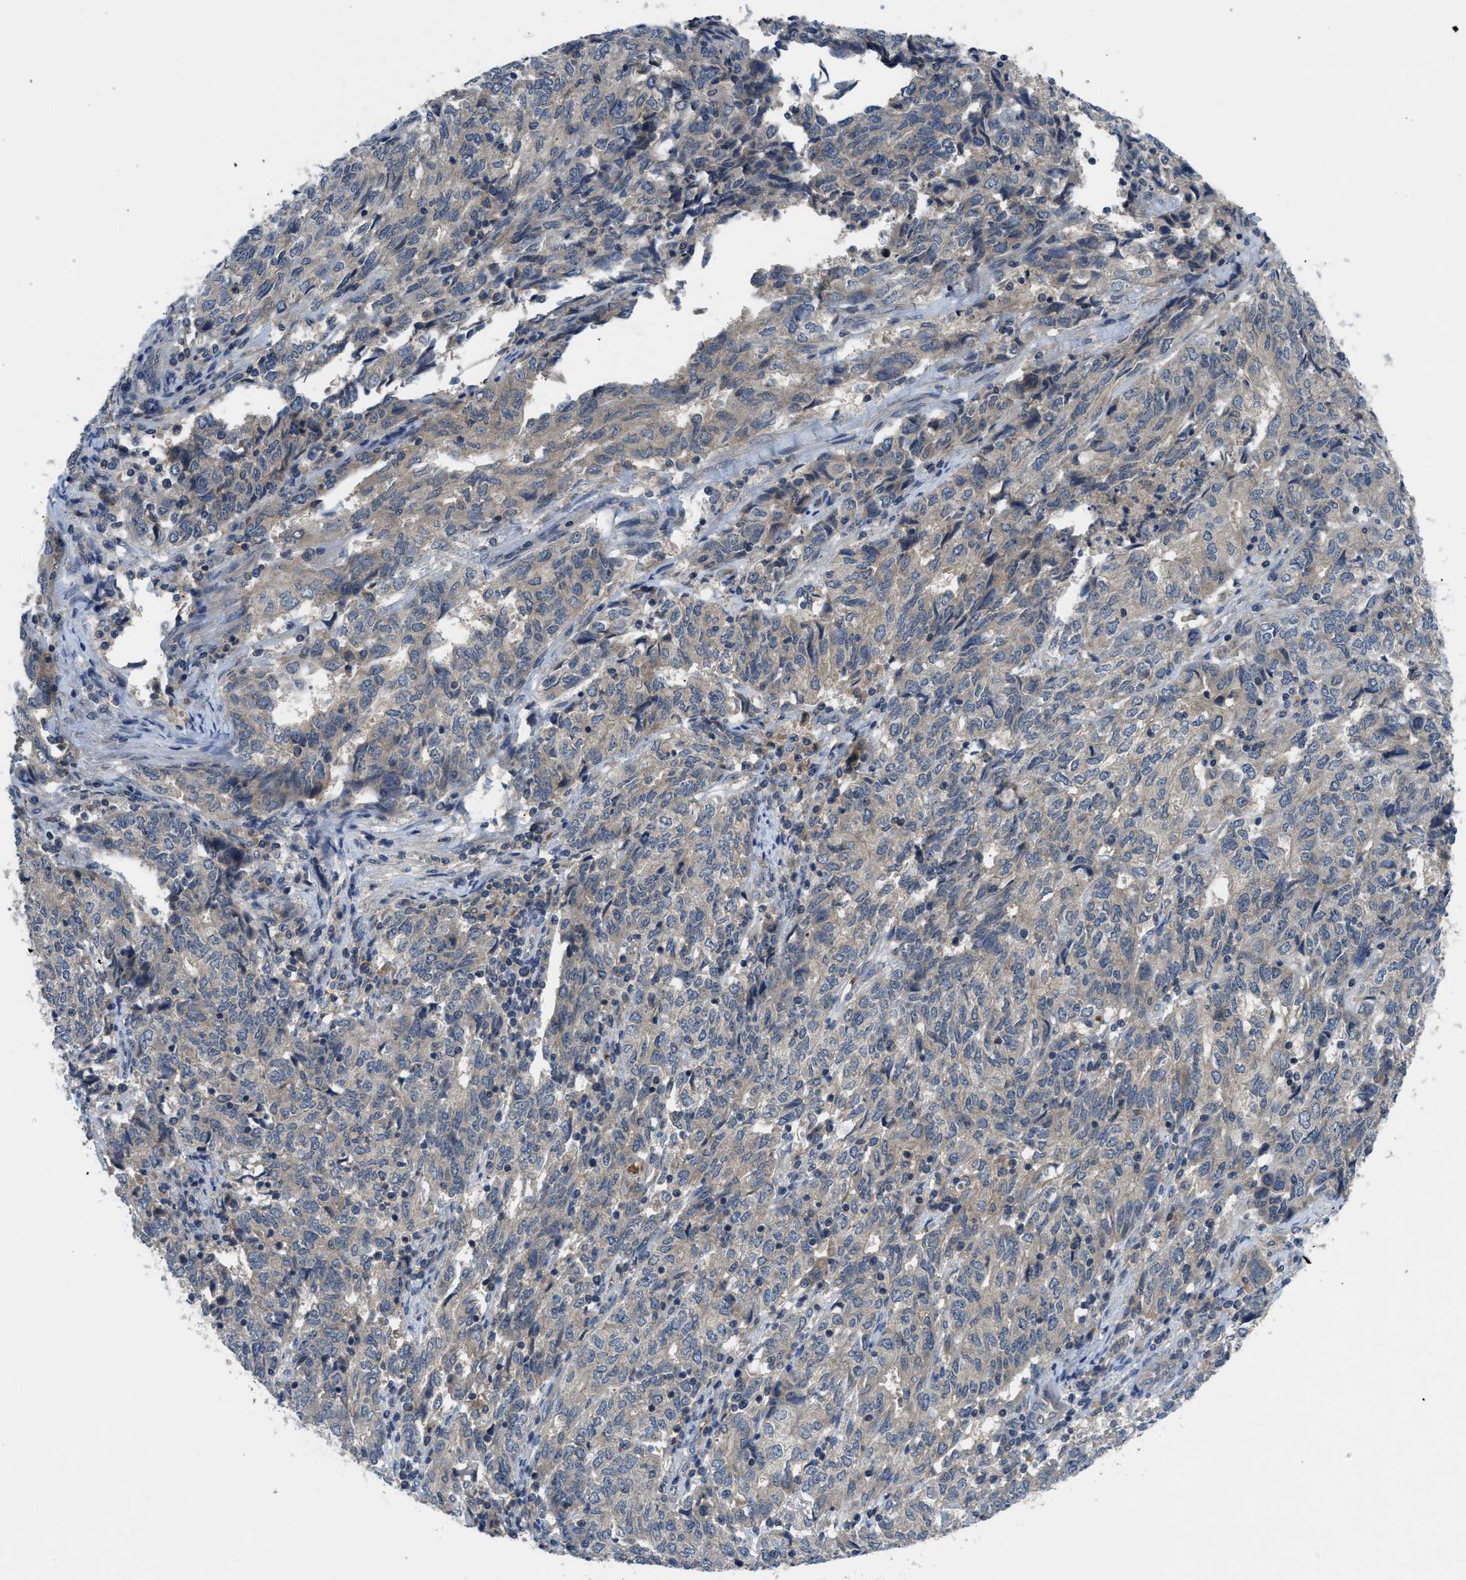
{"staining": {"intensity": "weak", "quantity": ">75%", "location": "cytoplasmic/membranous"}, "tissue": "endometrial cancer", "cell_type": "Tumor cells", "image_type": "cancer", "snomed": [{"axis": "morphology", "description": "Adenocarcinoma, NOS"}, {"axis": "topography", "description": "Endometrium"}], "caption": "Immunohistochemical staining of adenocarcinoma (endometrial) displays low levels of weak cytoplasmic/membranous positivity in about >75% of tumor cells.", "gene": "PDE7A", "patient": {"sex": "female", "age": 80}}